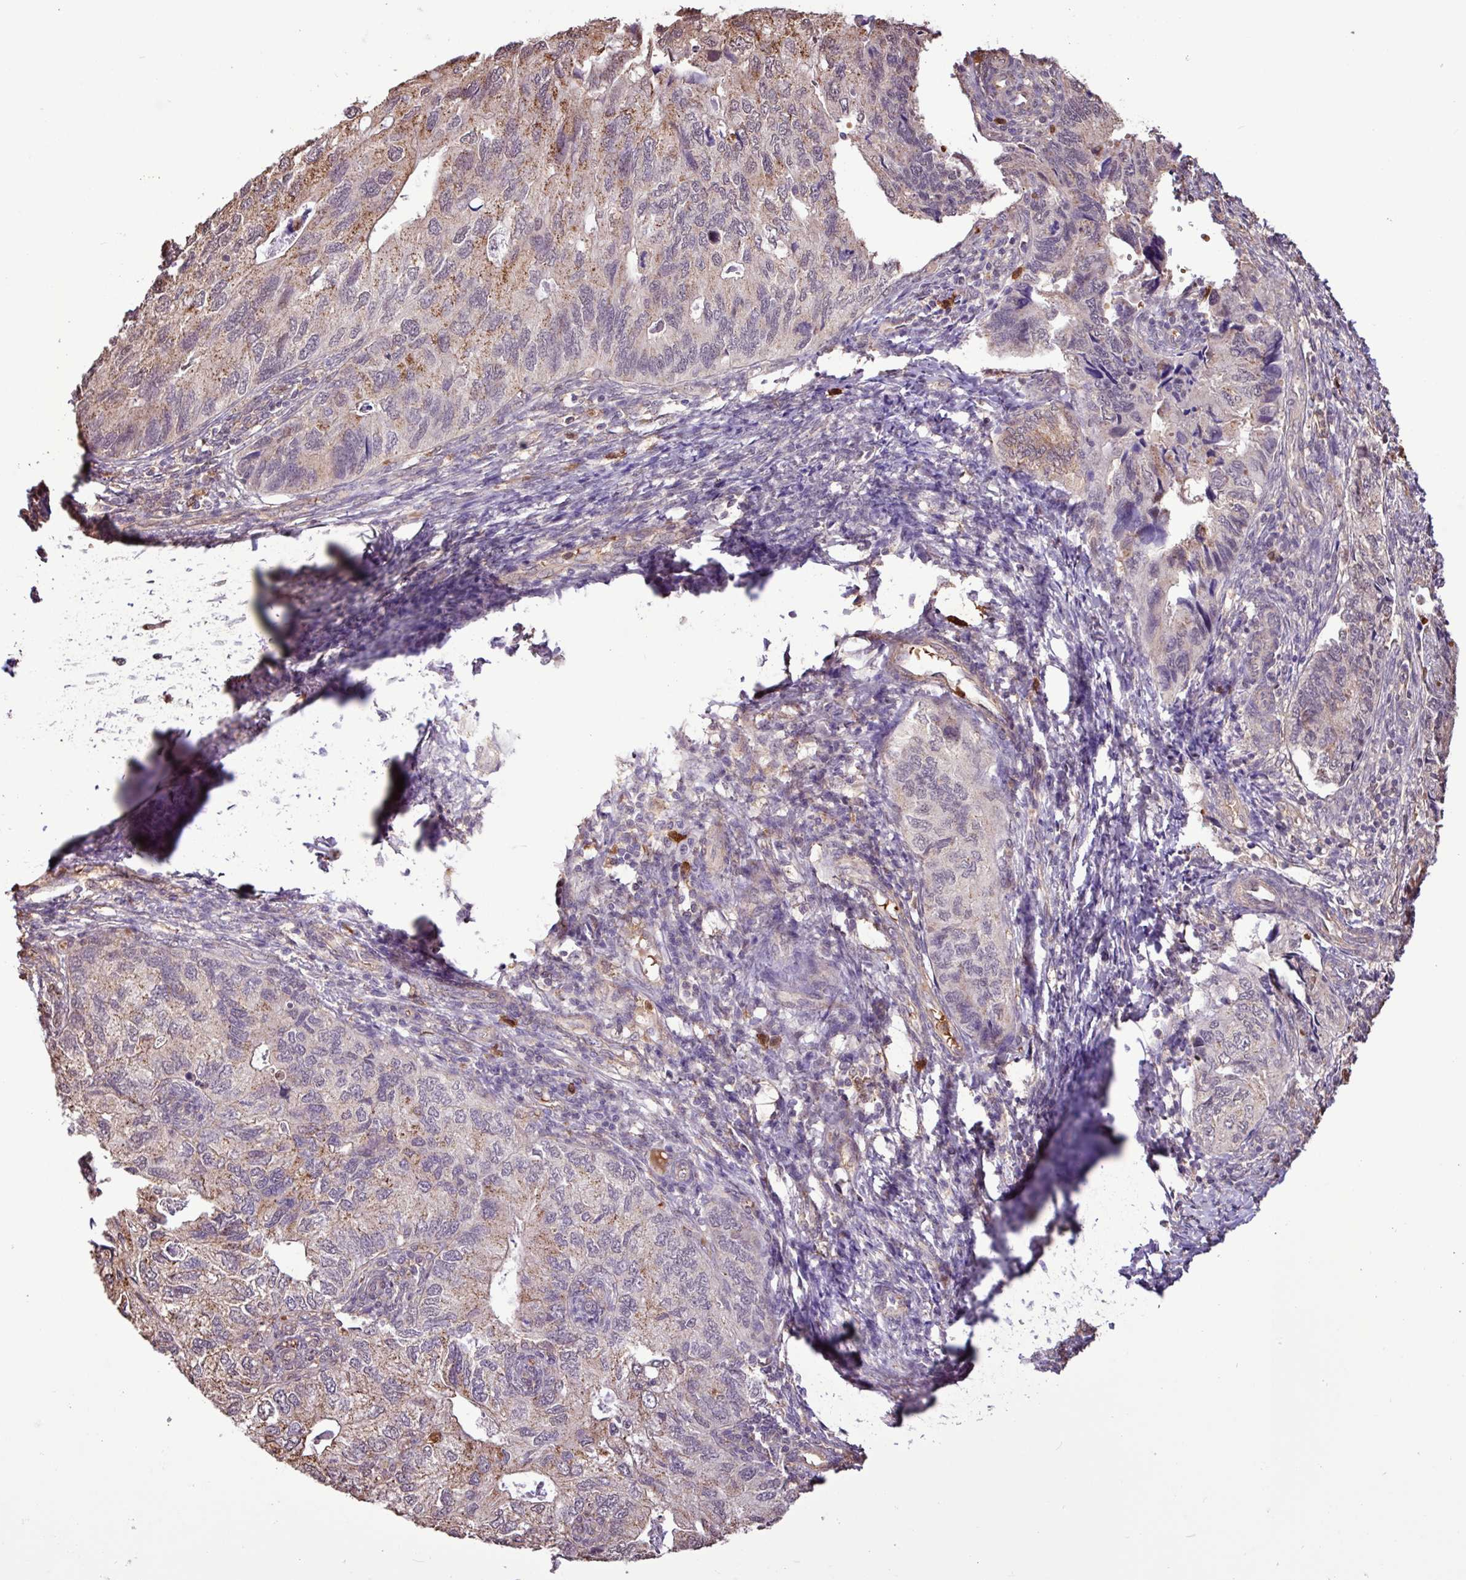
{"staining": {"intensity": "moderate", "quantity": "<25%", "location": "cytoplasmic/membranous,nuclear"}, "tissue": "endometrial cancer", "cell_type": "Tumor cells", "image_type": "cancer", "snomed": [{"axis": "morphology", "description": "Carcinoma, NOS"}, {"axis": "topography", "description": "Uterus"}], "caption": "Endometrial cancer (carcinoma) stained for a protein (brown) shows moderate cytoplasmic/membranous and nuclear positive expression in approximately <25% of tumor cells.", "gene": "CHST11", "patient": {"sex": "female", "age": 76}}